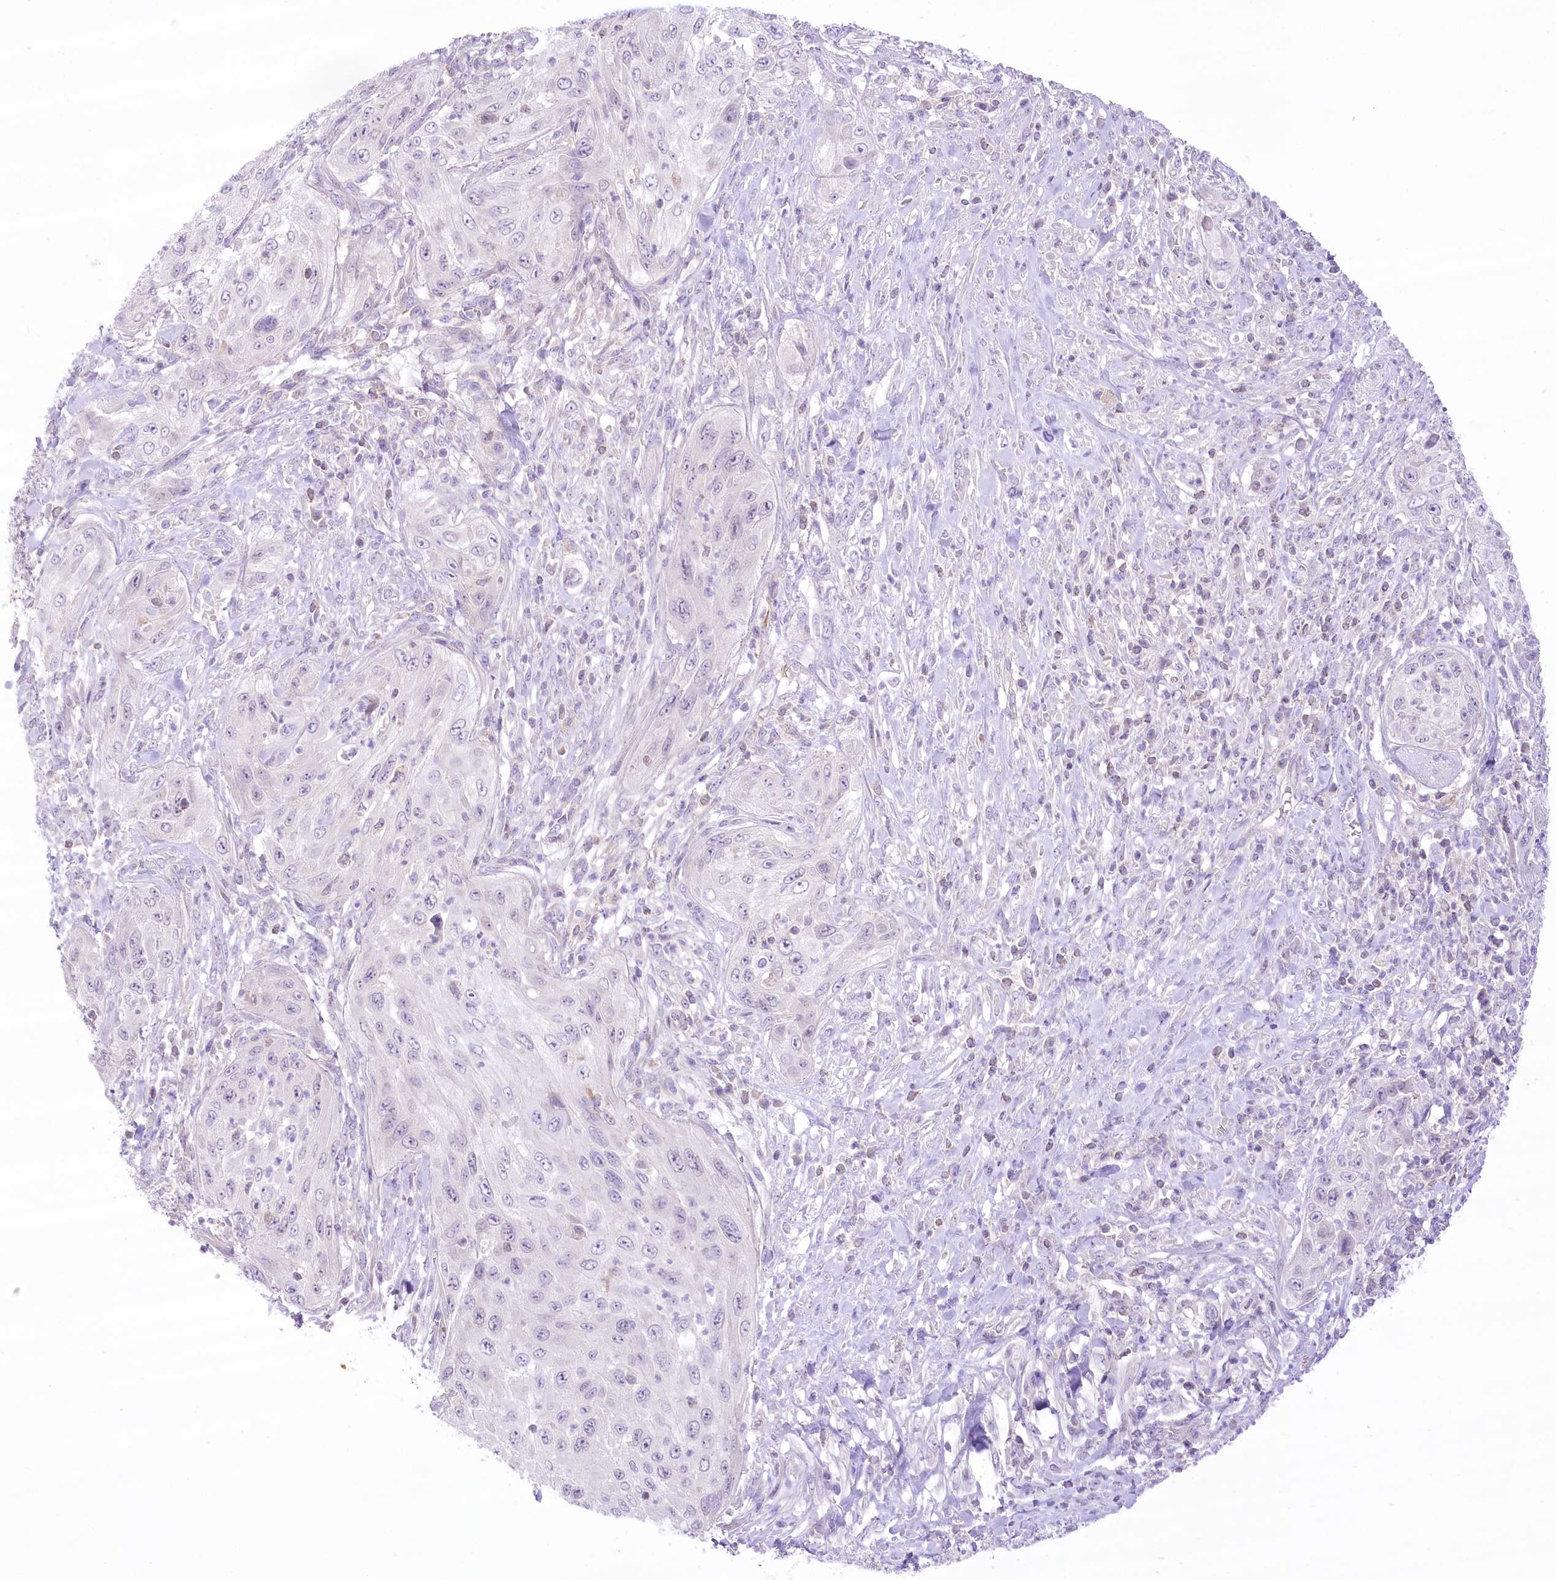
{"staining": {"intensity": "negative", "quantity": "none", "location": "none"}, "tissue": "cervical cancer", "cell_type": "Tumor cells", "image_type": "cancer", "snomed": [{"axis": "morphology", "description": "Squamous cell carcinoma, NOS"}, {"axis": "topography", "description": "Cervix"}], "caption": "A histopathology image of human squamous cell carcinoma (cervical) is negative for staining in tumor cells.", "gene": "HELT", "patient": {"sex": "female", "age": 42}}